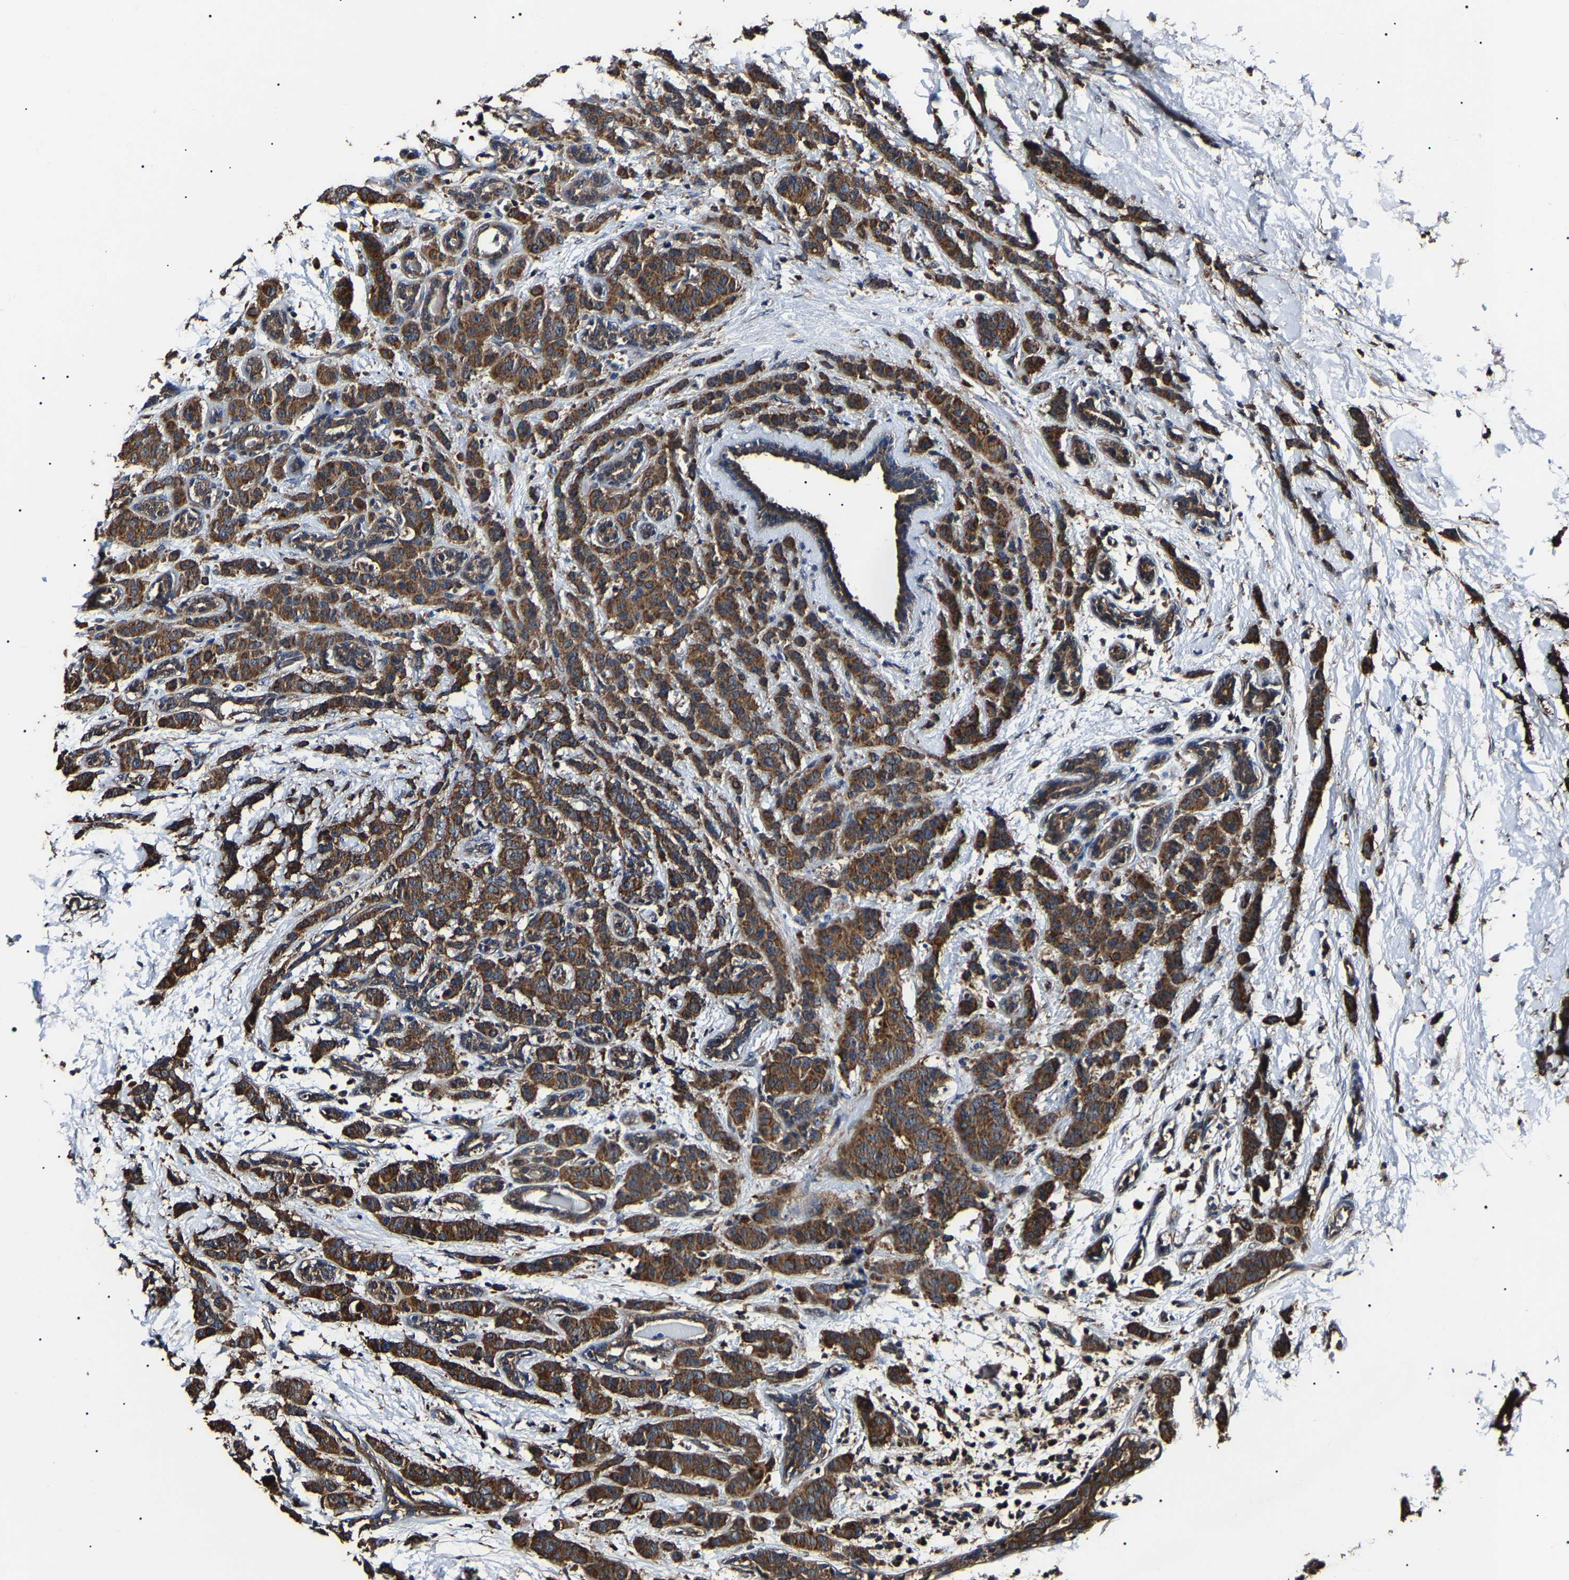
{"staining": {"intensity": "strong", "quantity": ">75%", "location": "cytoplasmic/membranous"}, "tissue": "breast cancer", "cell_type": "Tumor cells", "image_type": "cancer", "snomed": [{"axis": "morphology", "description": "Normal tissue, NOS"}, {"axis": "morphology", "description": "Duct carcinoma"}, {"axis": "topography", "description": "Breast"}], "caption": "A high amount of strong cytoplasmic/membranous positivity is identified in approximately >75% of tumor cells in breast cancer tissue. The protein is stained brown, and the nuclei are stained in blue (DAB IHC with brightfield microscopy, high magnification).", "gene": "CCT8", "patient": {"sex": "female", "age": 40}}